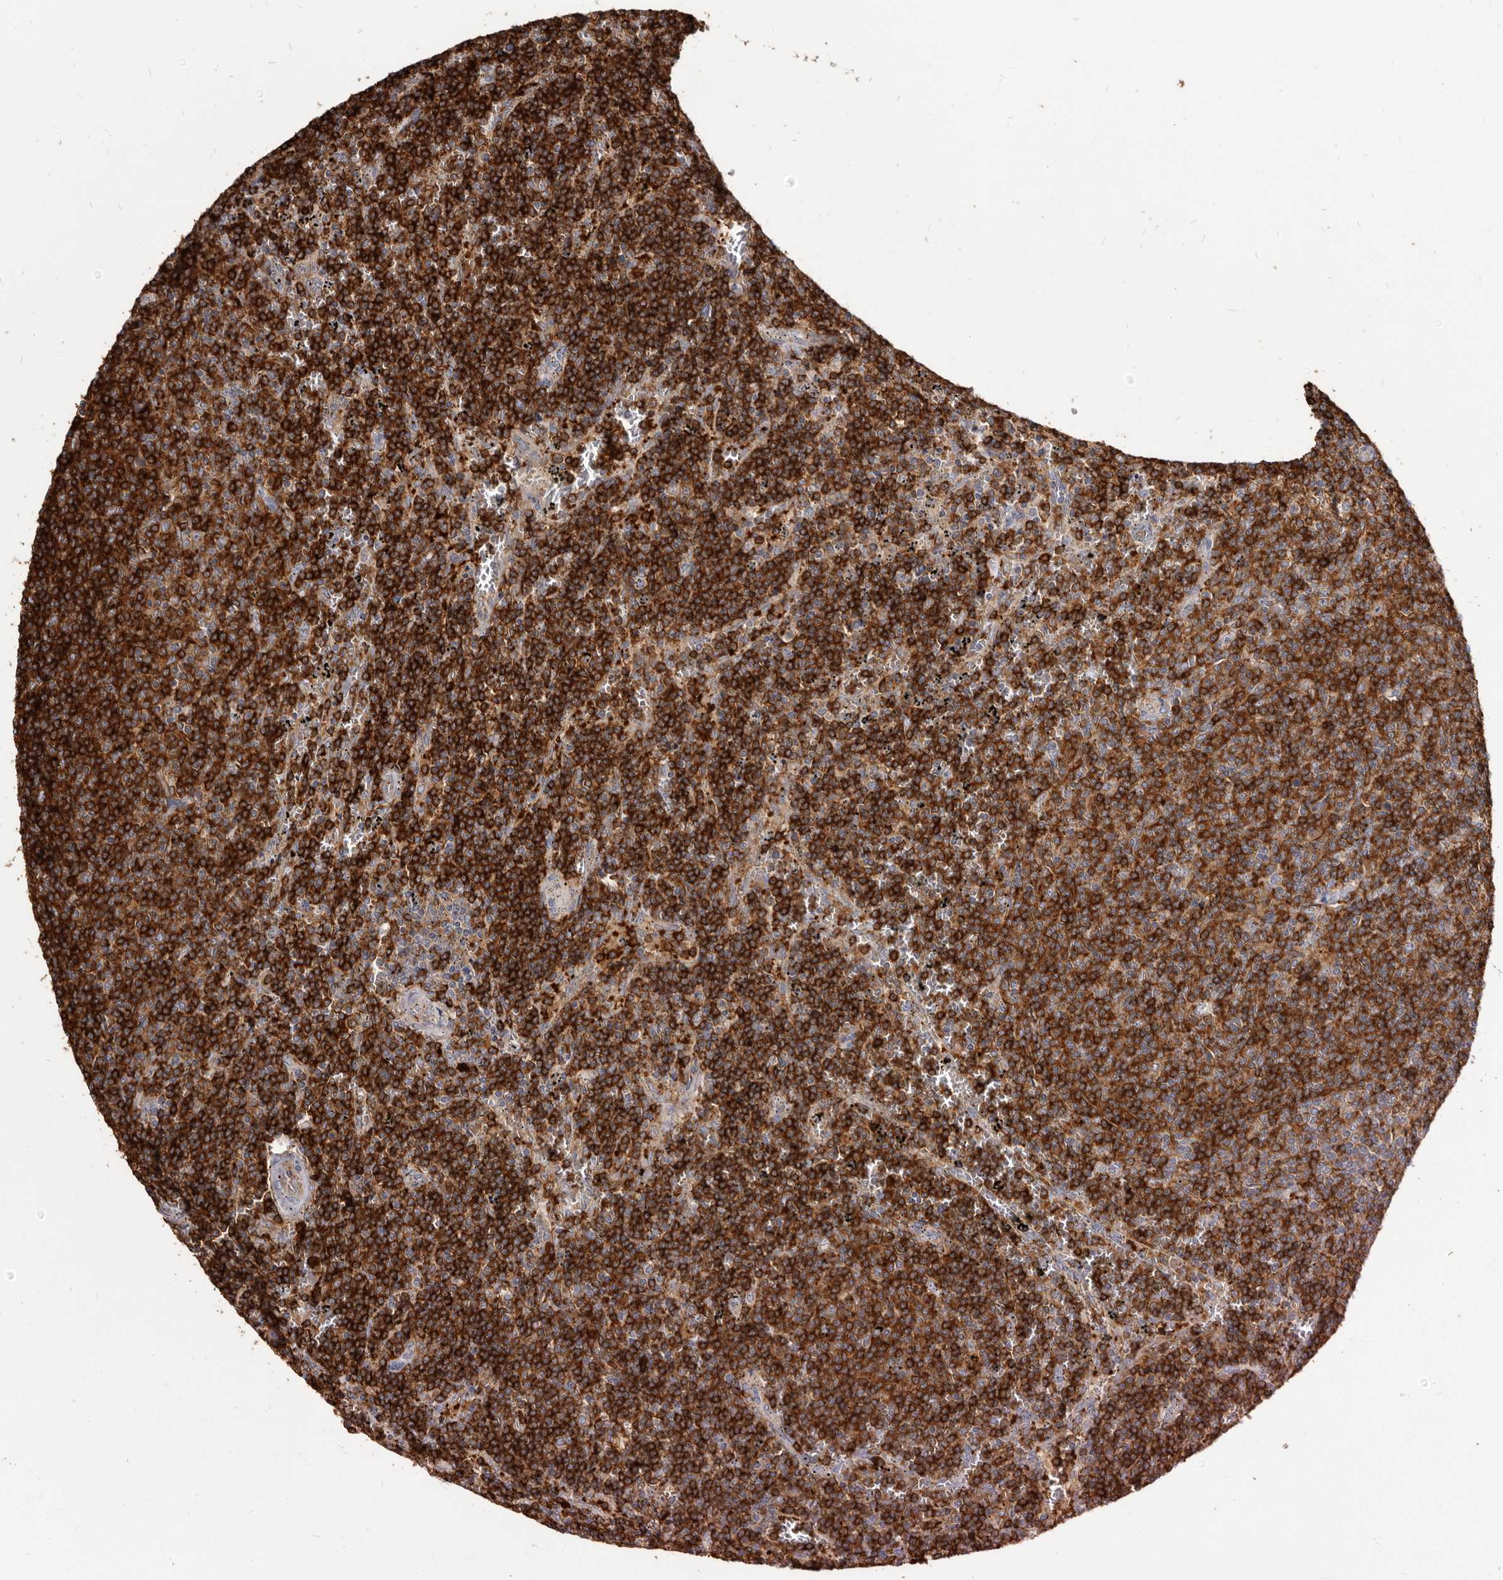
{"staining": {"intensity": "strong", "quantity": ">75%", "location": "cytoplasmic/membranous"}, "tissue": "lymphoma", "cell_type": "Tumor cells", "image_type": "cancer", "snomed": [{"axis": "morphology", "description": "Malignant lymphoma, non-Hodgkin's type, Low grade"}, {"axis": "topography", "description": "Spleen"}], "caption": "Strong cytoplasmic/membranous staining for a protein is seen in approximately >75% of tumor cells of malignant lymphoma, non-Hodgkin's type (low-grade) using immunohistochemistry (IHC).", "gene": "TPD52", "patient": {"sex": "female", "age": 50}}